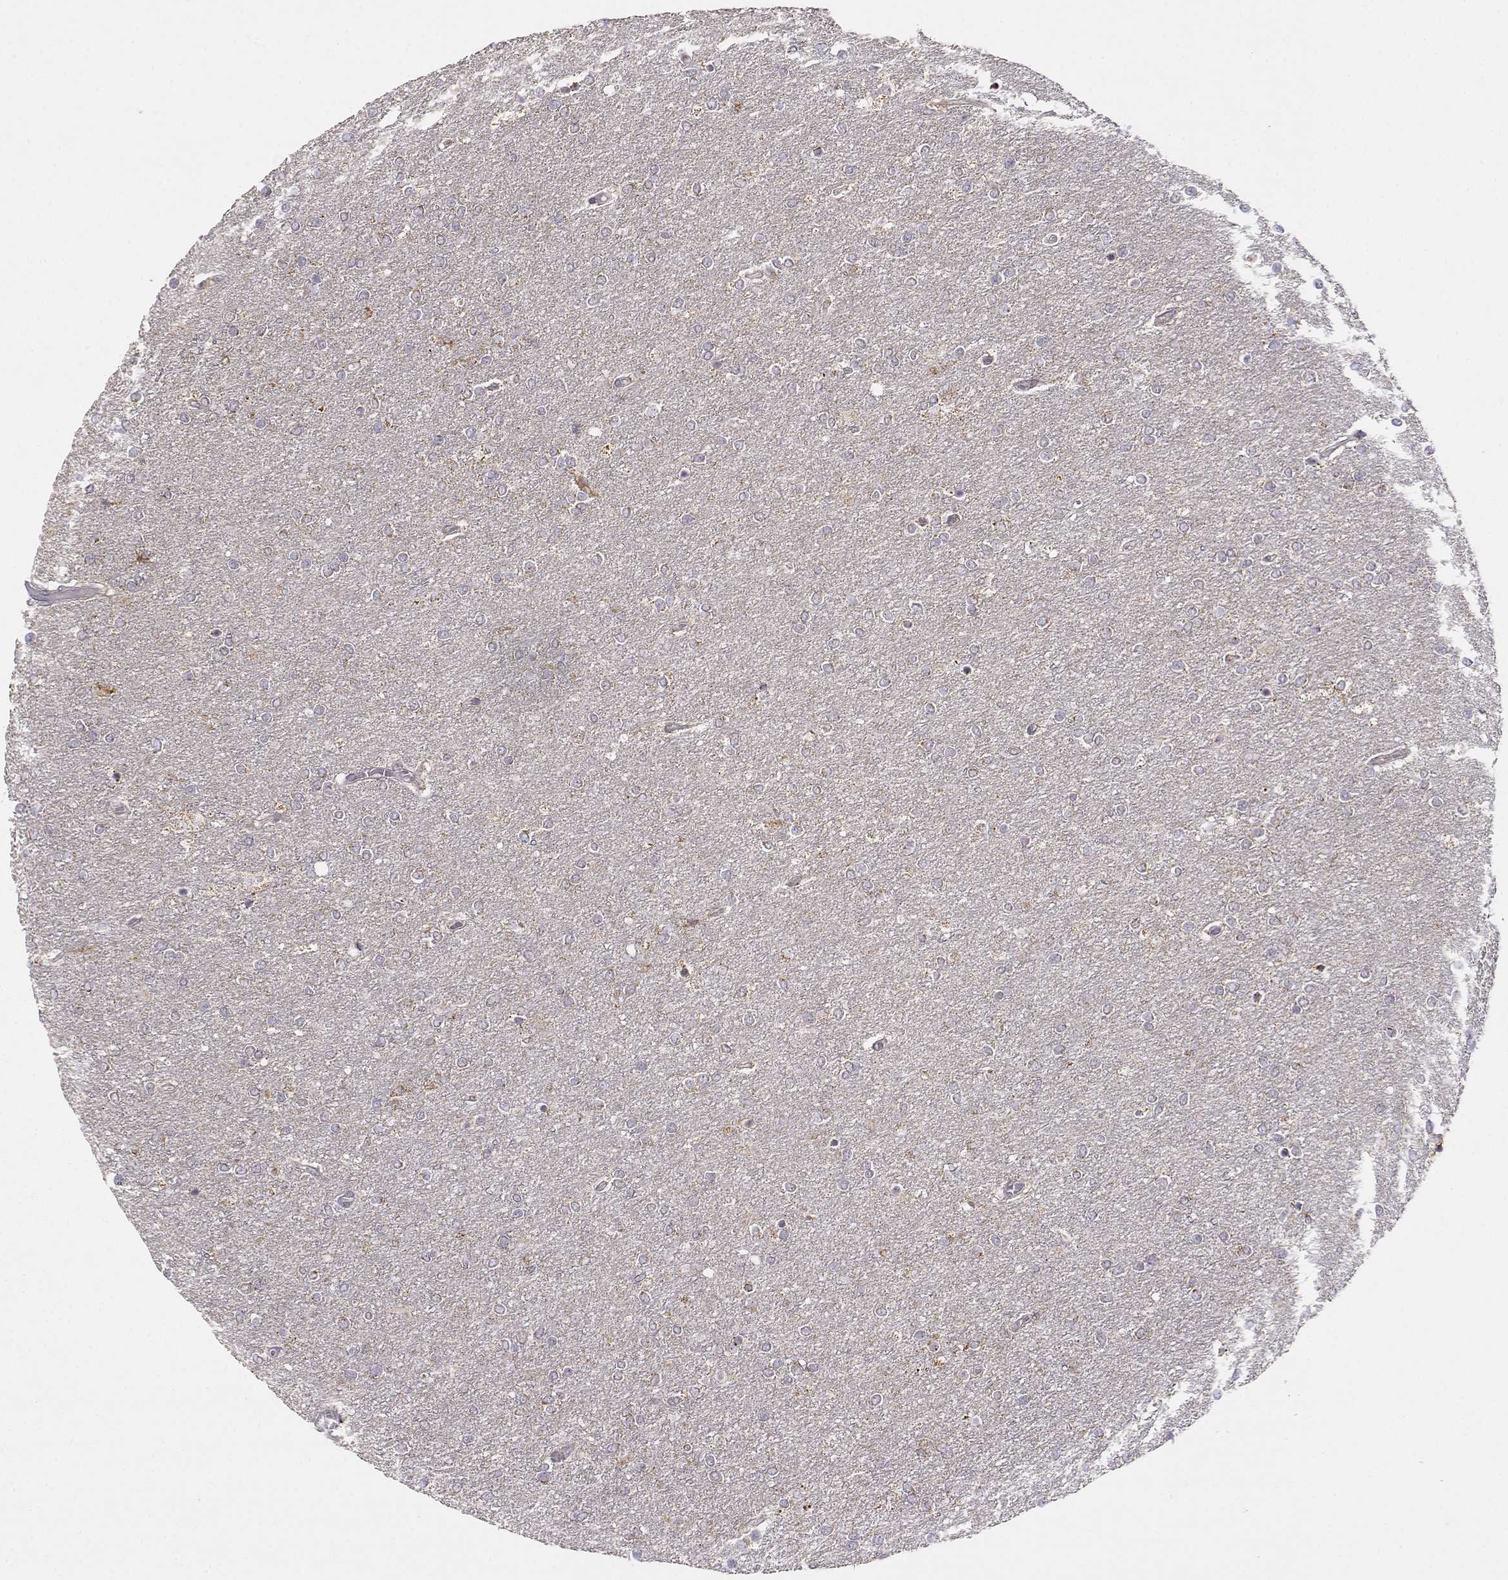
{"staining": {"intensity": "moderate", "quantity": "<25%", "location": "cytoplasmic/membranous"}, "tissue": "glioma", "cell_type": "Tumor cells", "image_type": "cancer", "snomed": [{"axis": "morphology", "description": "Glioma, malignant, High grade"}, {"axis": "topography", "description": "Brain"}], "caption": "This is an image of immunohistochemistry (IHC) staining of malignant high-grade glioma, which shows moderate positivity in the cytoplasmic/membranous of tumor cells.", "gene": "EXOG", "patient": {"sex": "female", "age": 61}}